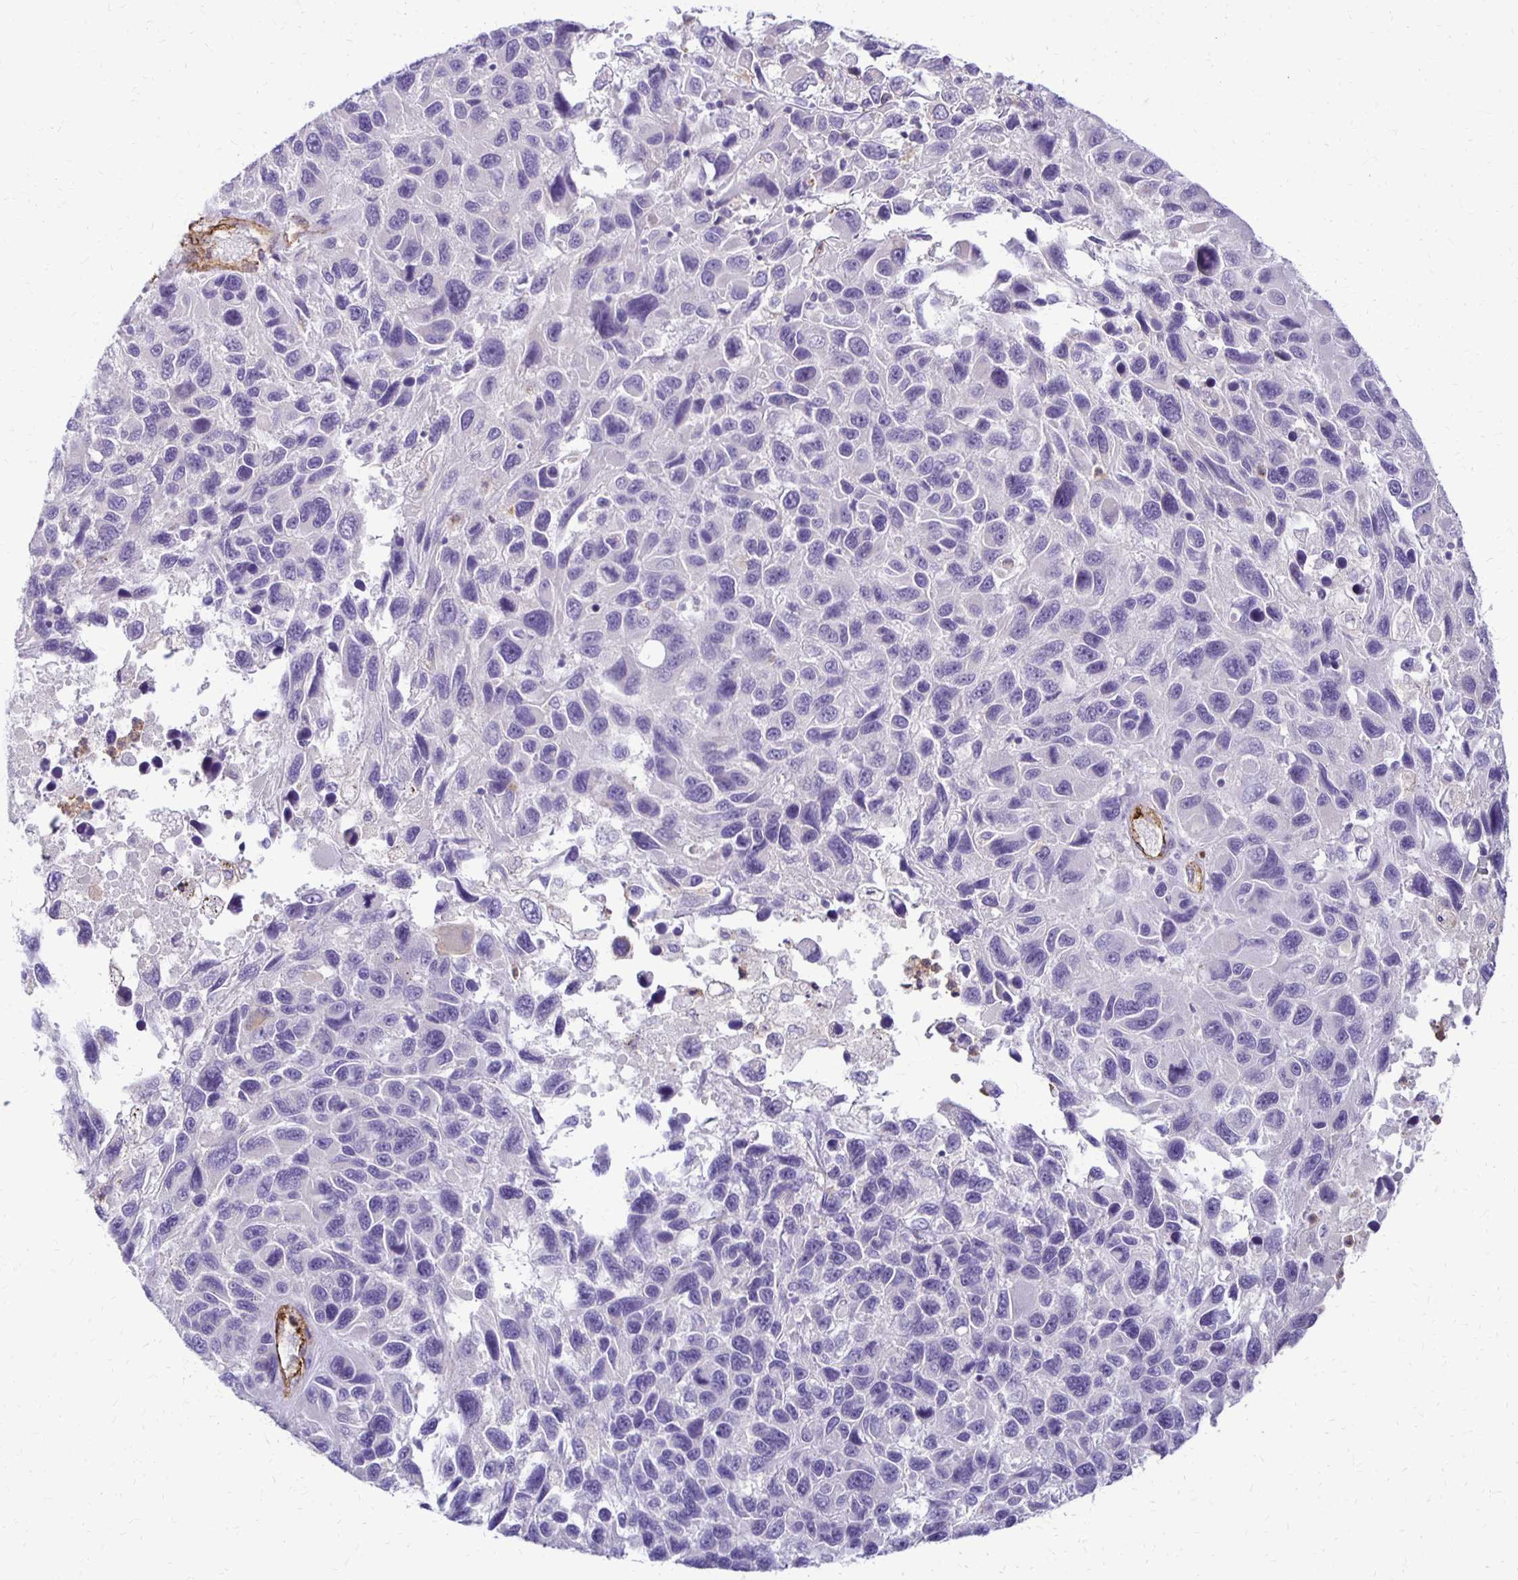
{"staining": {"intensity": "negative", "quantity": "none", "location": "none"}, "tissue": "melanoma", "cell_type": "Tumor cells", "image_type": "cancer", "snomed": [{"axis": "morphology", "description": "Malignant melanoma, NOS"}, {"axis": "topography", "description": "Skin"}], "caption": "Immunohistochemistry (IHC) of human melanoma displays no expression in tumor cells.", "gene": "TTYH1", "patient": {"sex": "male", "age": 53}}